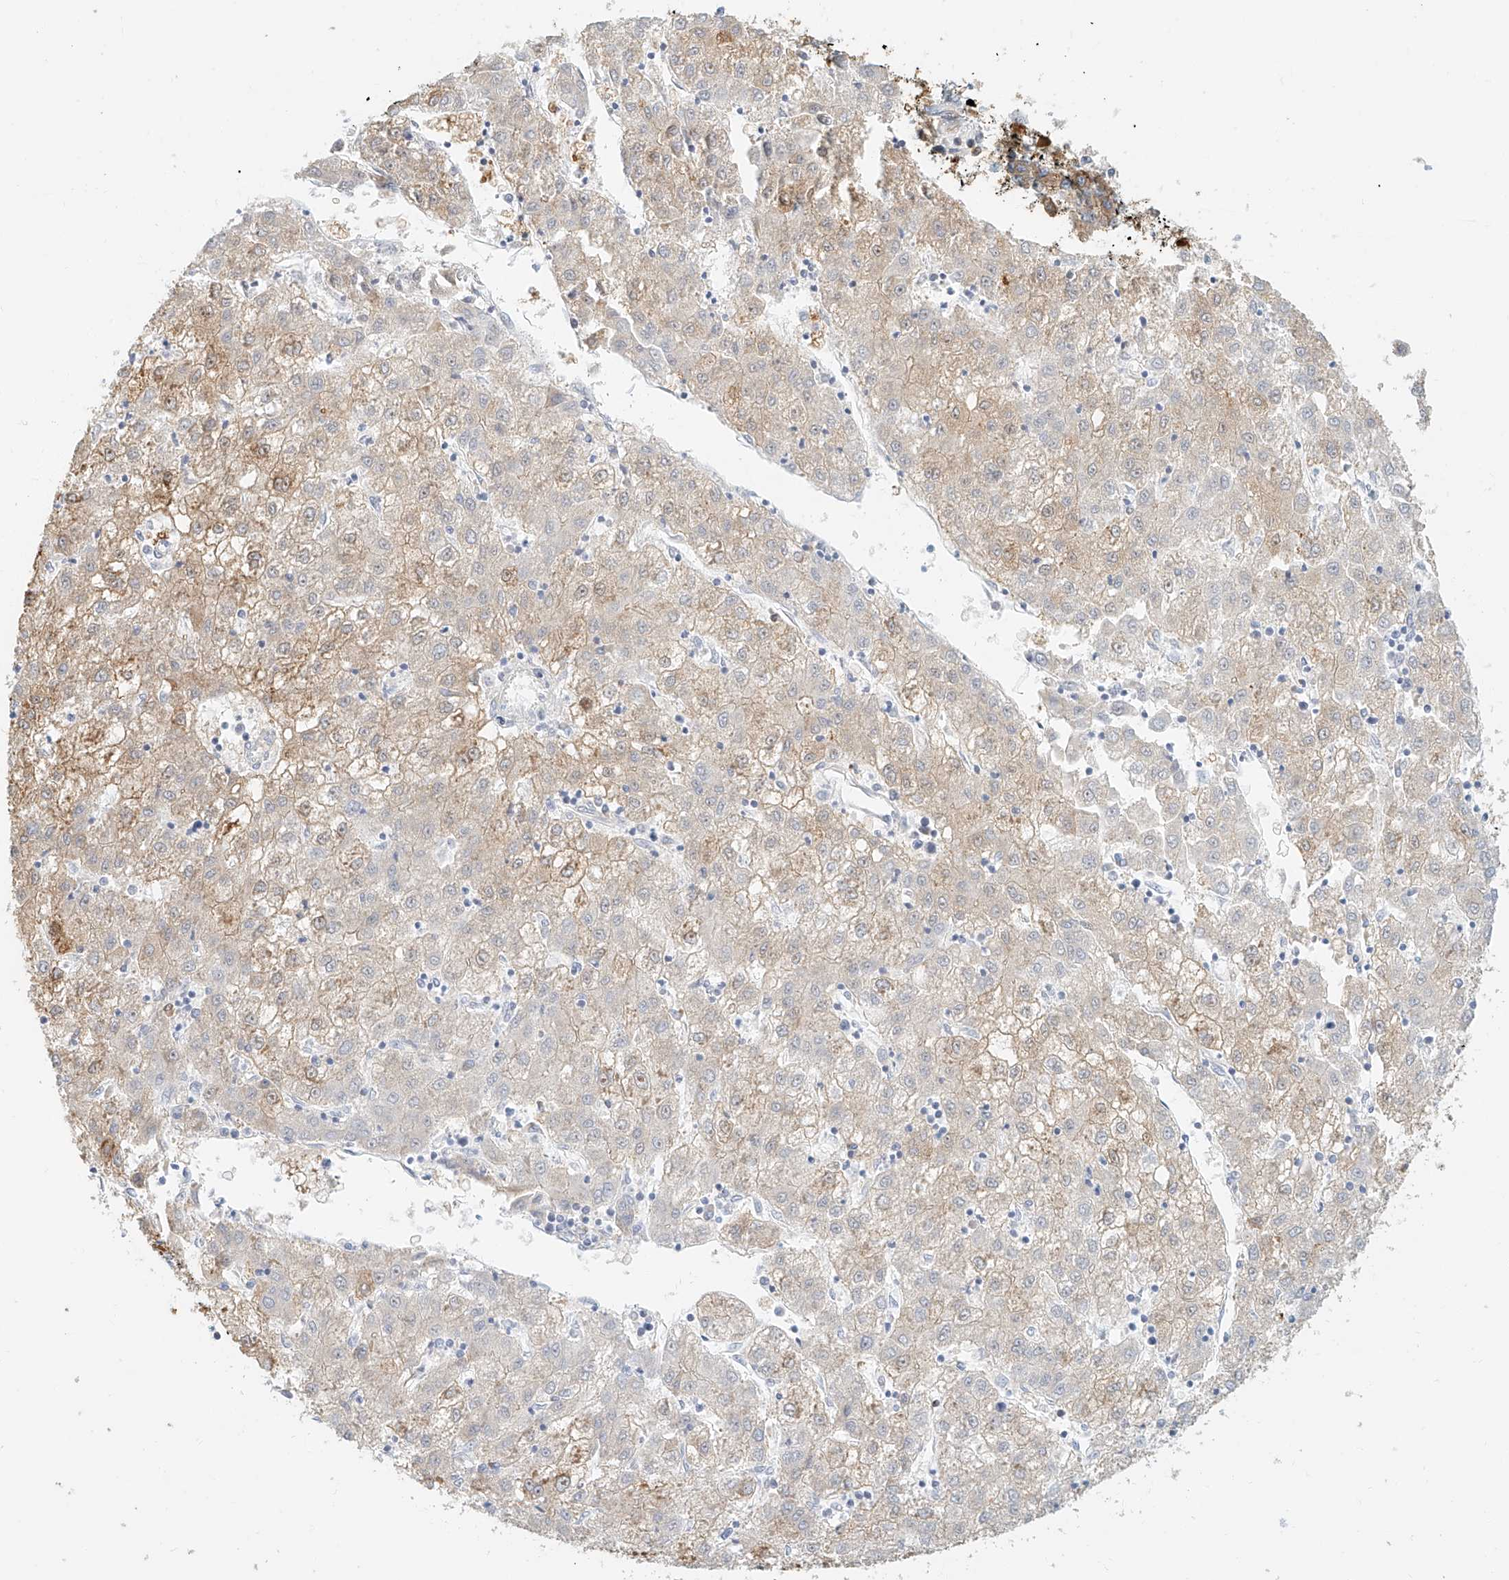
{"staining": {"intensity": "weak", "quantity": "<25%", "location": "cytoplasmic/membranous"}, "tissue": "liver cancer", "cell_type": "Tumor cells", "image_type": "cancer", "snomed": [{"axis": "morphology", "description": "Carcinoma, Hepatocellular, NOS"}, {"axis": "topography", "description": "Liver"}], "caption": "Human liver hepatocellular carcinoma stained for a protein using immunohistochemistry (IHC) shows no expression in tumor cells.", "gene": "DHRS7", "patient": {"sex": "male", "age": 72}}